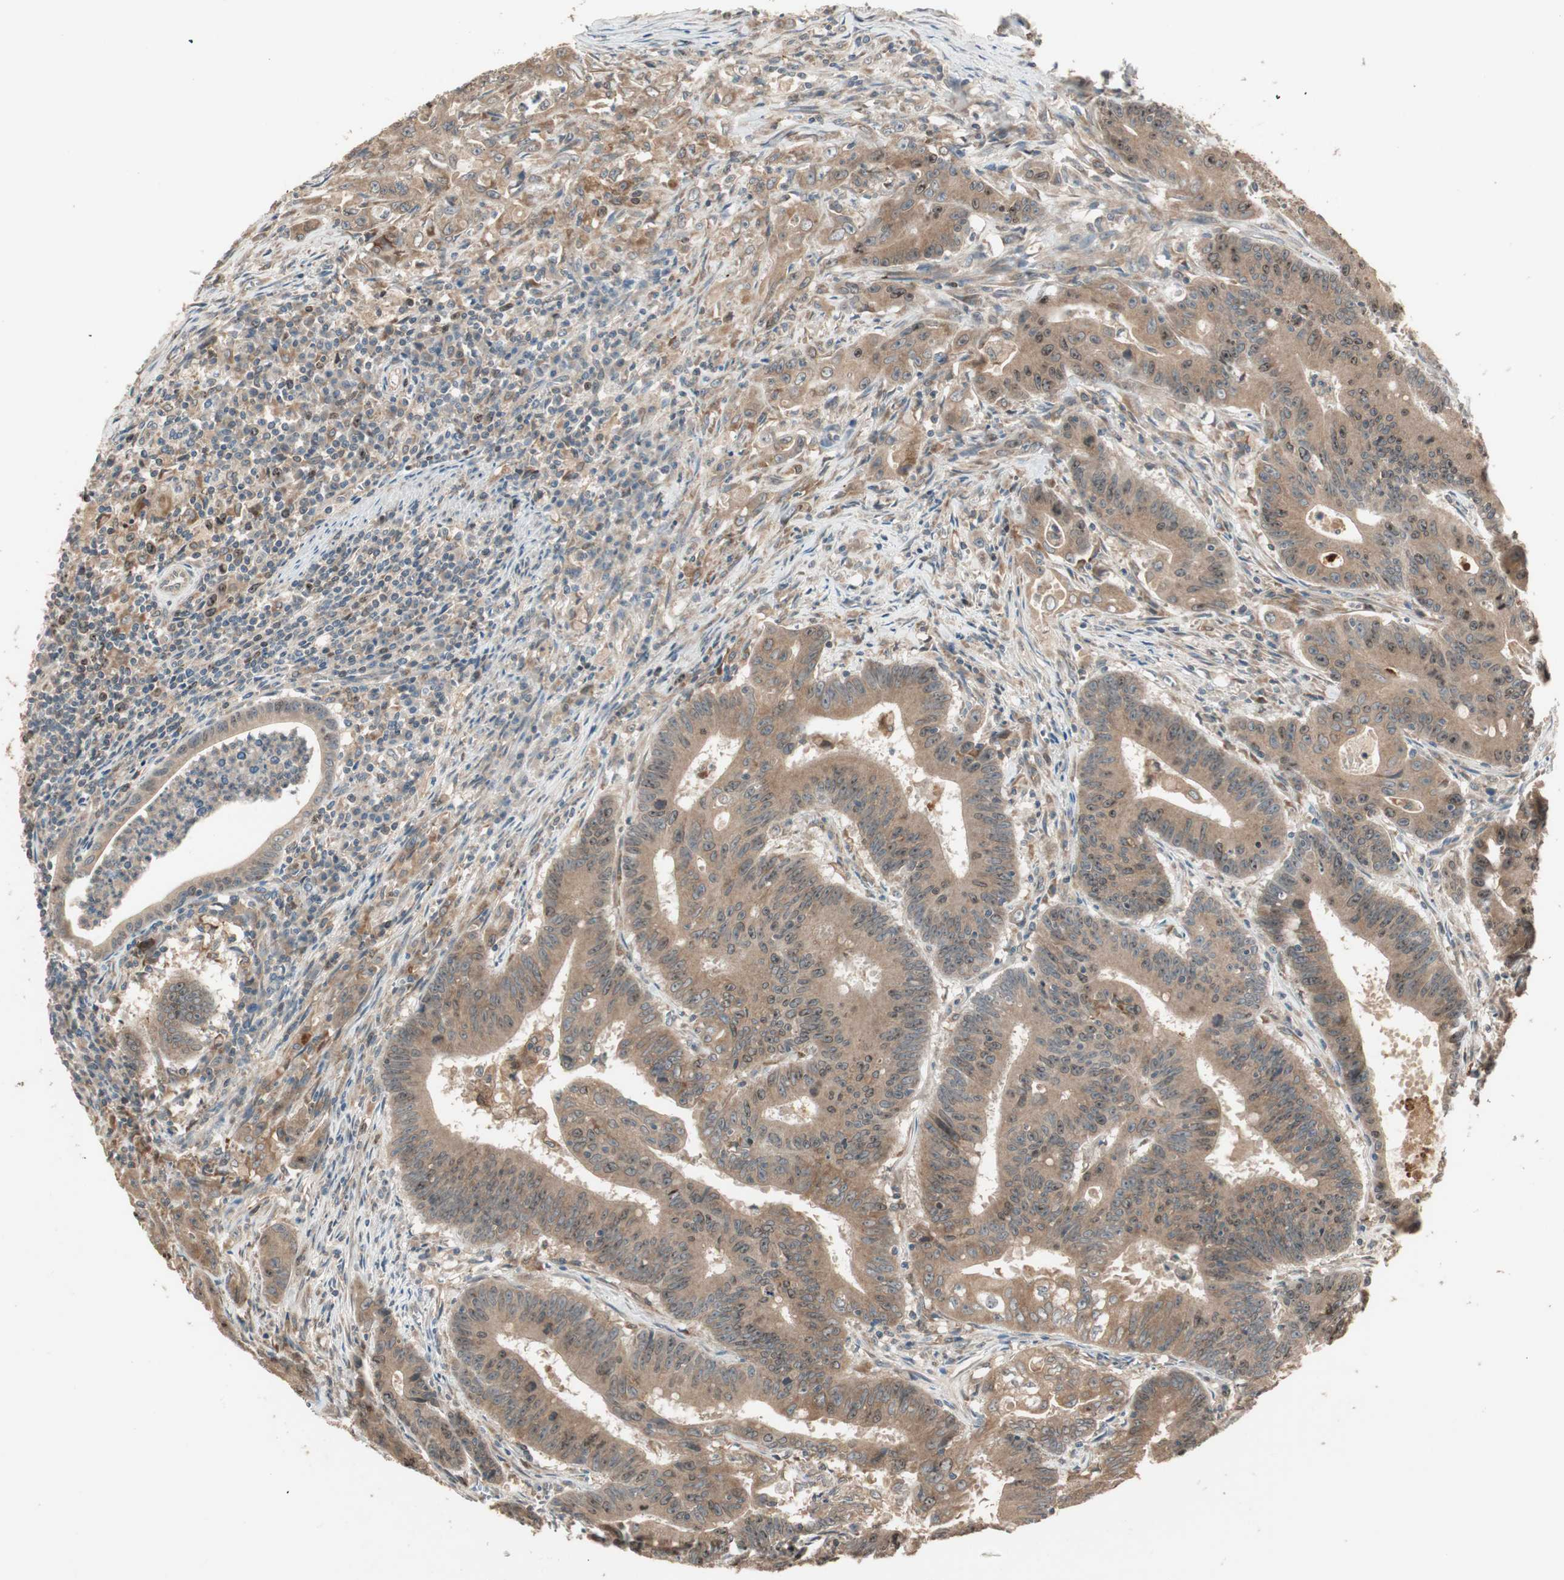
{"staining": {"intensity": "moderate", "quantity": ">75%", "location": "cytoplasmic/membranous"}, "tissue": "colorectal cancer", "cell_type": "Tumor cells", "image_type": "cancer", "snomed": [{"axis": "morphology", "description": "Adenocarcinoma, NOS"}, {"axis": "topography", "description": "Colon"}], "caption": "DAB immunohistochemical staining of human colorectal cancer (adenocarcinoma) displays moderate cytoplasmic/membranous protein expression in about >75% of tumor cells.", "gene": "ATP6AP2", "patient": {"sex": "male", "age": 45}}